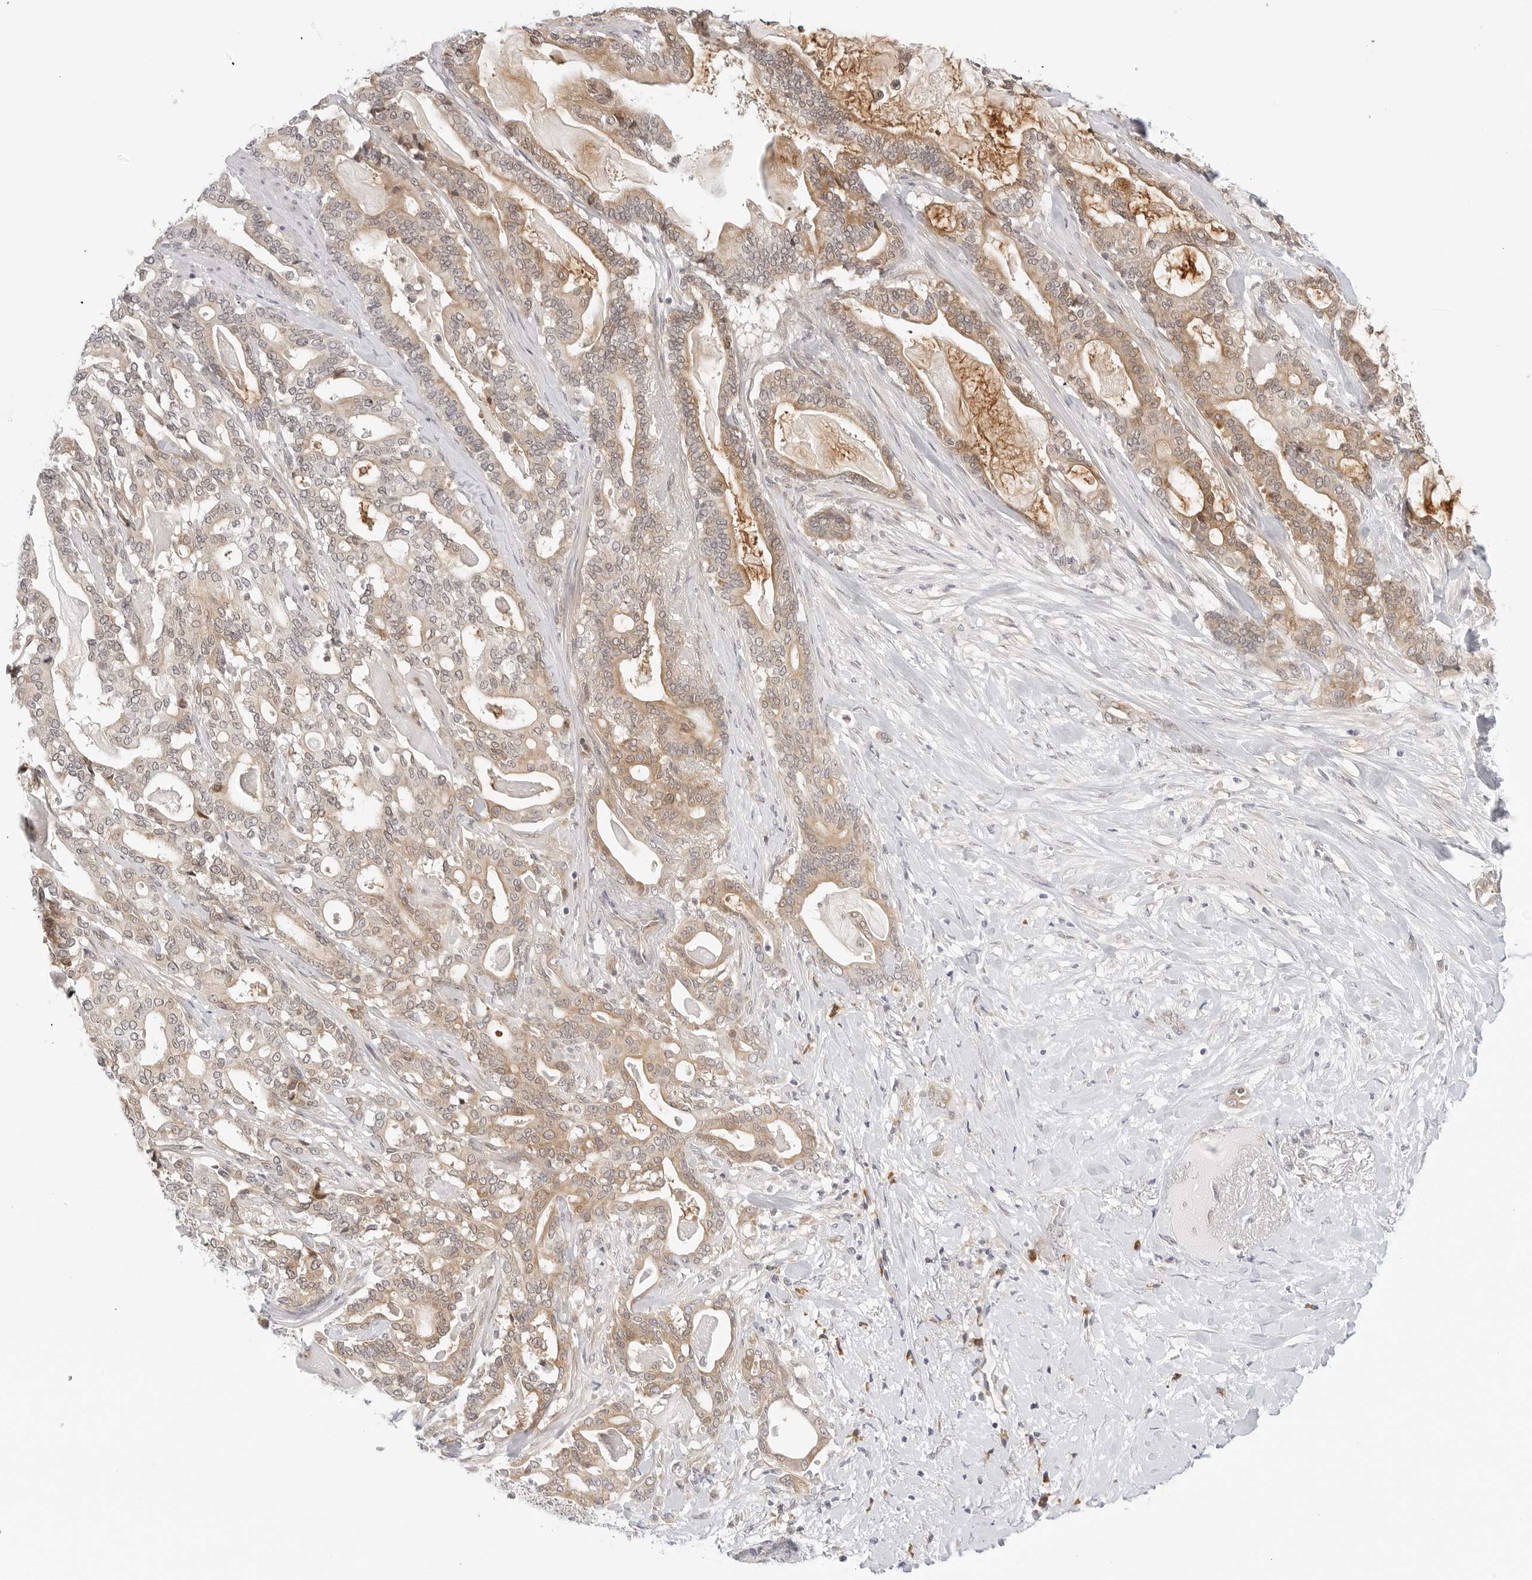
{"staining": {"intensity": "moderate", "quantity": "25%-75%", "location": "cytoplasmic/membranous"}, "tissue": "pancreatic cancer", "cell_type": "Tumor cells", "image_type": "cancer", "snomed": [{"axis": "morphology", "description": "Adenocarcinoma, NOS"}, {"axis": "topography", "description": "Pancreas"}], "caption": "This is a photomicrograph of immunohistochemistry staining of pancreatic cancer (adenocarcinoma), which shows moderate staining in the cytoplasmic/membranous of tumor cells.", "gene": "TCP1", "patient": {"sex": "male", "age": 63}}